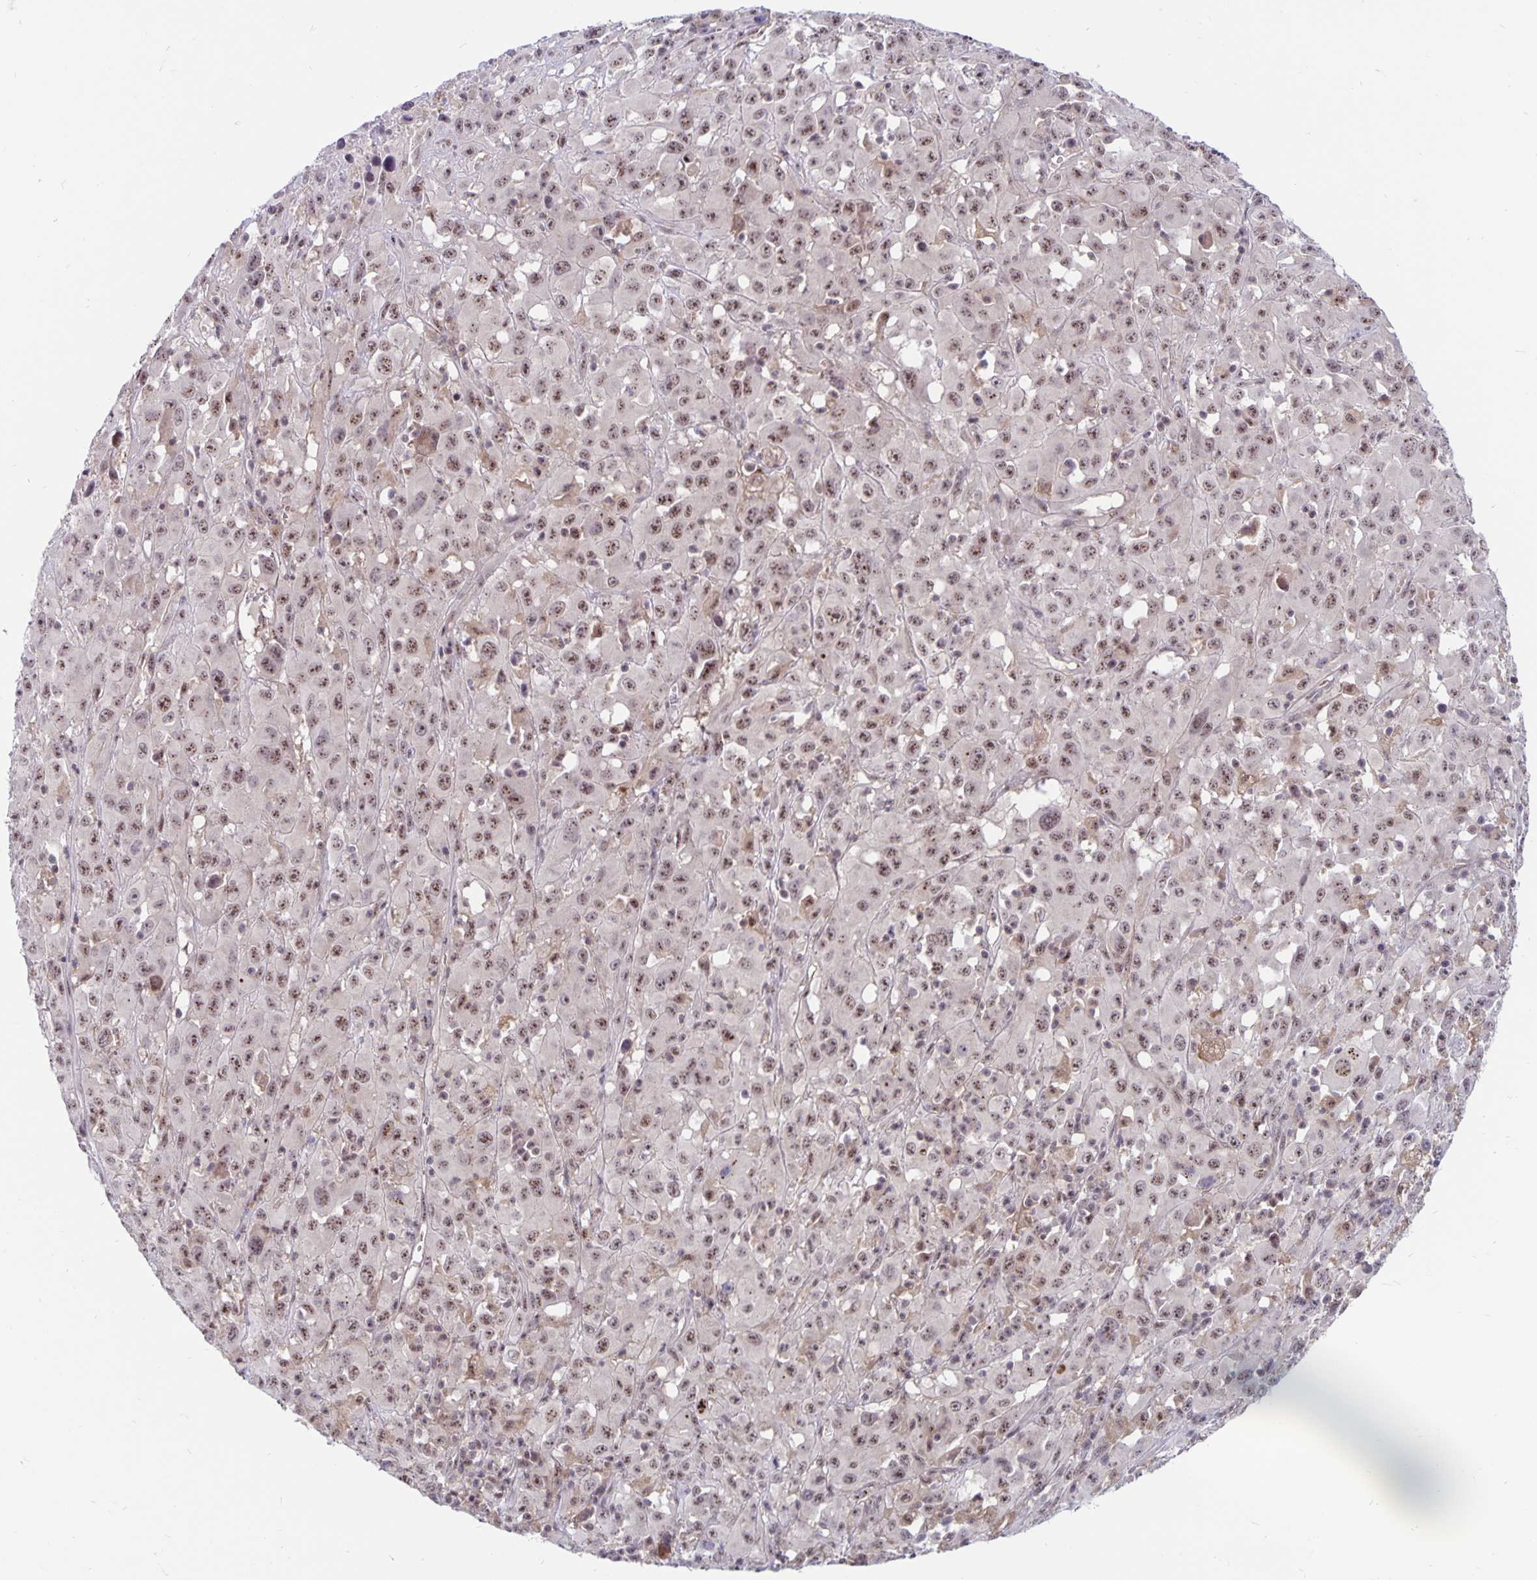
{"staining": {"intensity": "weak", "quantity": ">75%", "location": "nuclear"}, "tissue": "melanoma", "cell_type": "Tumor cells", "image_type": "cancer", "snomed": [{"axis": "morphology", "description": "Malignant melanoma, Metastatic site"}, {"axis": "topography", "description": "Soft tissue"}], "caption": "A histopathology image of human melanoma stained for a protein demonstrates weak nuclear brown staining in tumor cells.", "gene": "EXOC6B", "patient": {"sex": "male", "age": 50}}